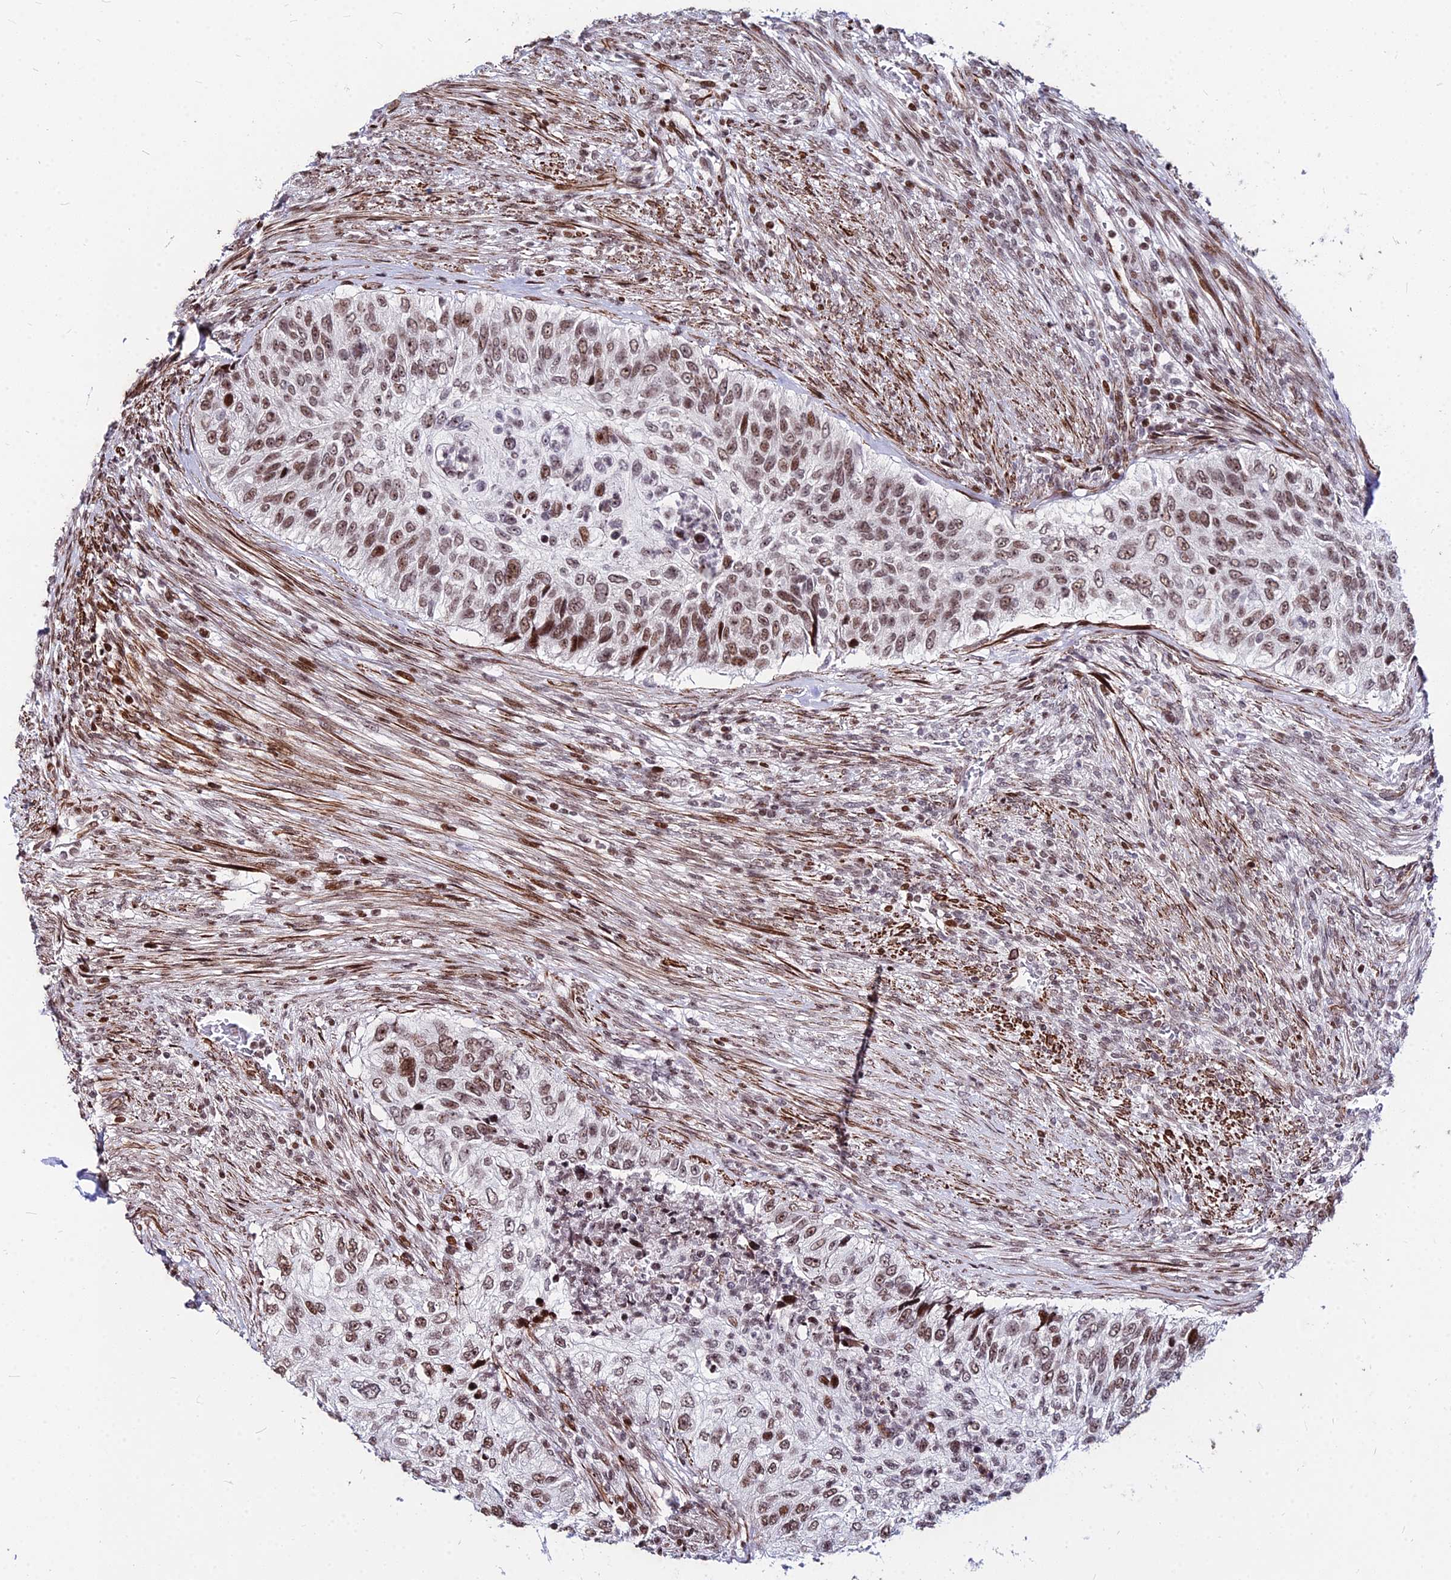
{"staining": {"intensity": "moderate", "quantity": ">75%", "location": "nuclear"}, "tissue": "urothelial cancer", "cell_type": "Tumor cells", "image_type": "cancer", "snomed": [{"axis": "morphology", "description": "Urothelial carcinoma, High grade"}, {"axis": "topography", "description": "Urinary bladder"}], "caption": "Human high-grade urothelial carcinoma stained with a protein marker reveals moderate staining in tumor cells.", "gene": "NYAP2", "patient": {"sex": "female", "age": 60}}